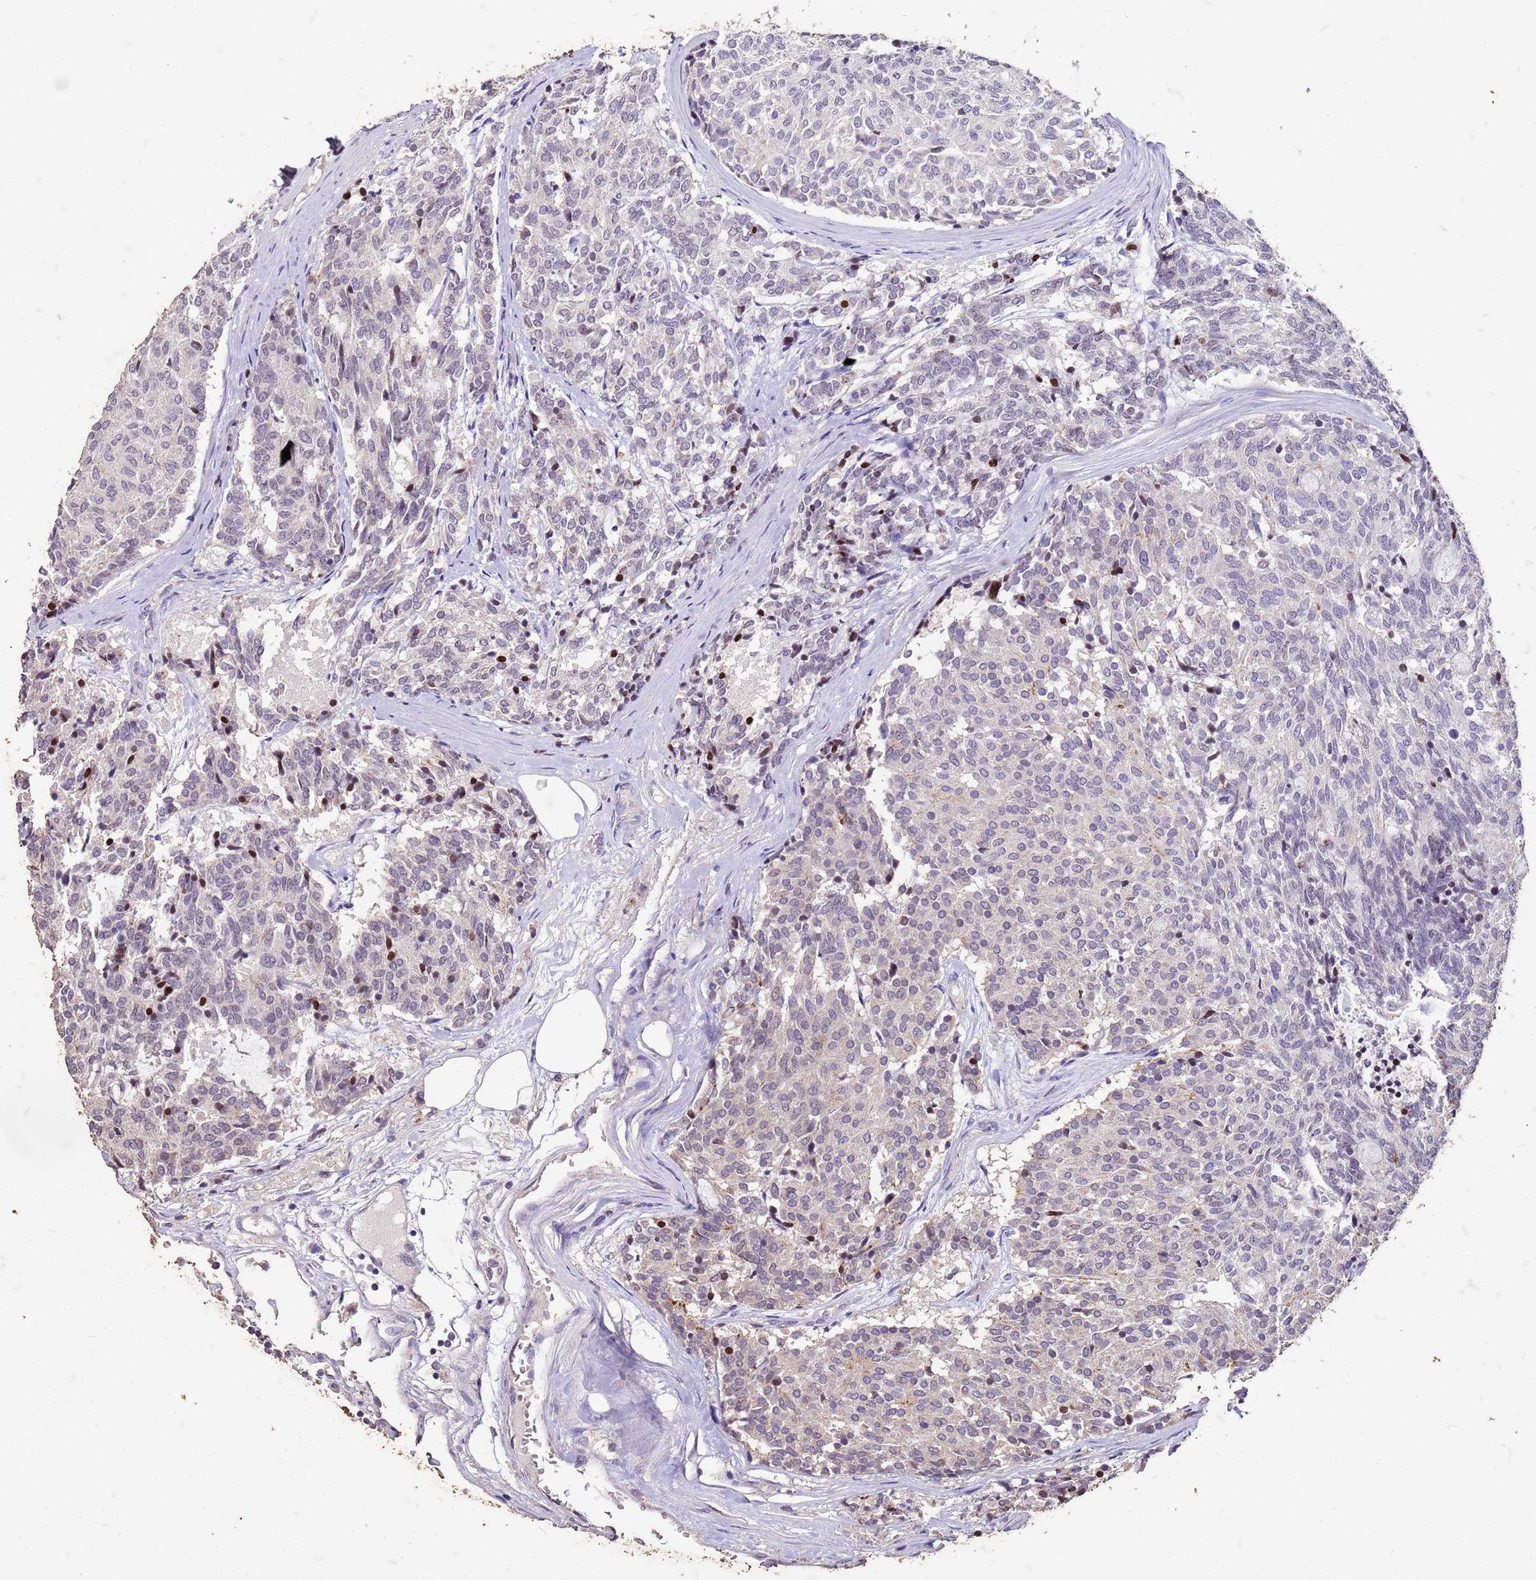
{"staining": {"intensity": "negative", "quantity": "none", "location": "none"}, "tissue": "carcinoid", "cell_type": "Tumor cells", "image_type": "cancer", "snomed": [{"axis": "morphology", "description": "Carcinoid, malignant, NOS"}, {"axis": "topography", "description": "Pancreas"}], "caption": "This is an immunohistochemistry (IHC) histopathology image of carcinoid (malignant). There is no expression in tumor cells.", "gene": "FAM184B", "patient": {"sex": "female", "age": 54}}